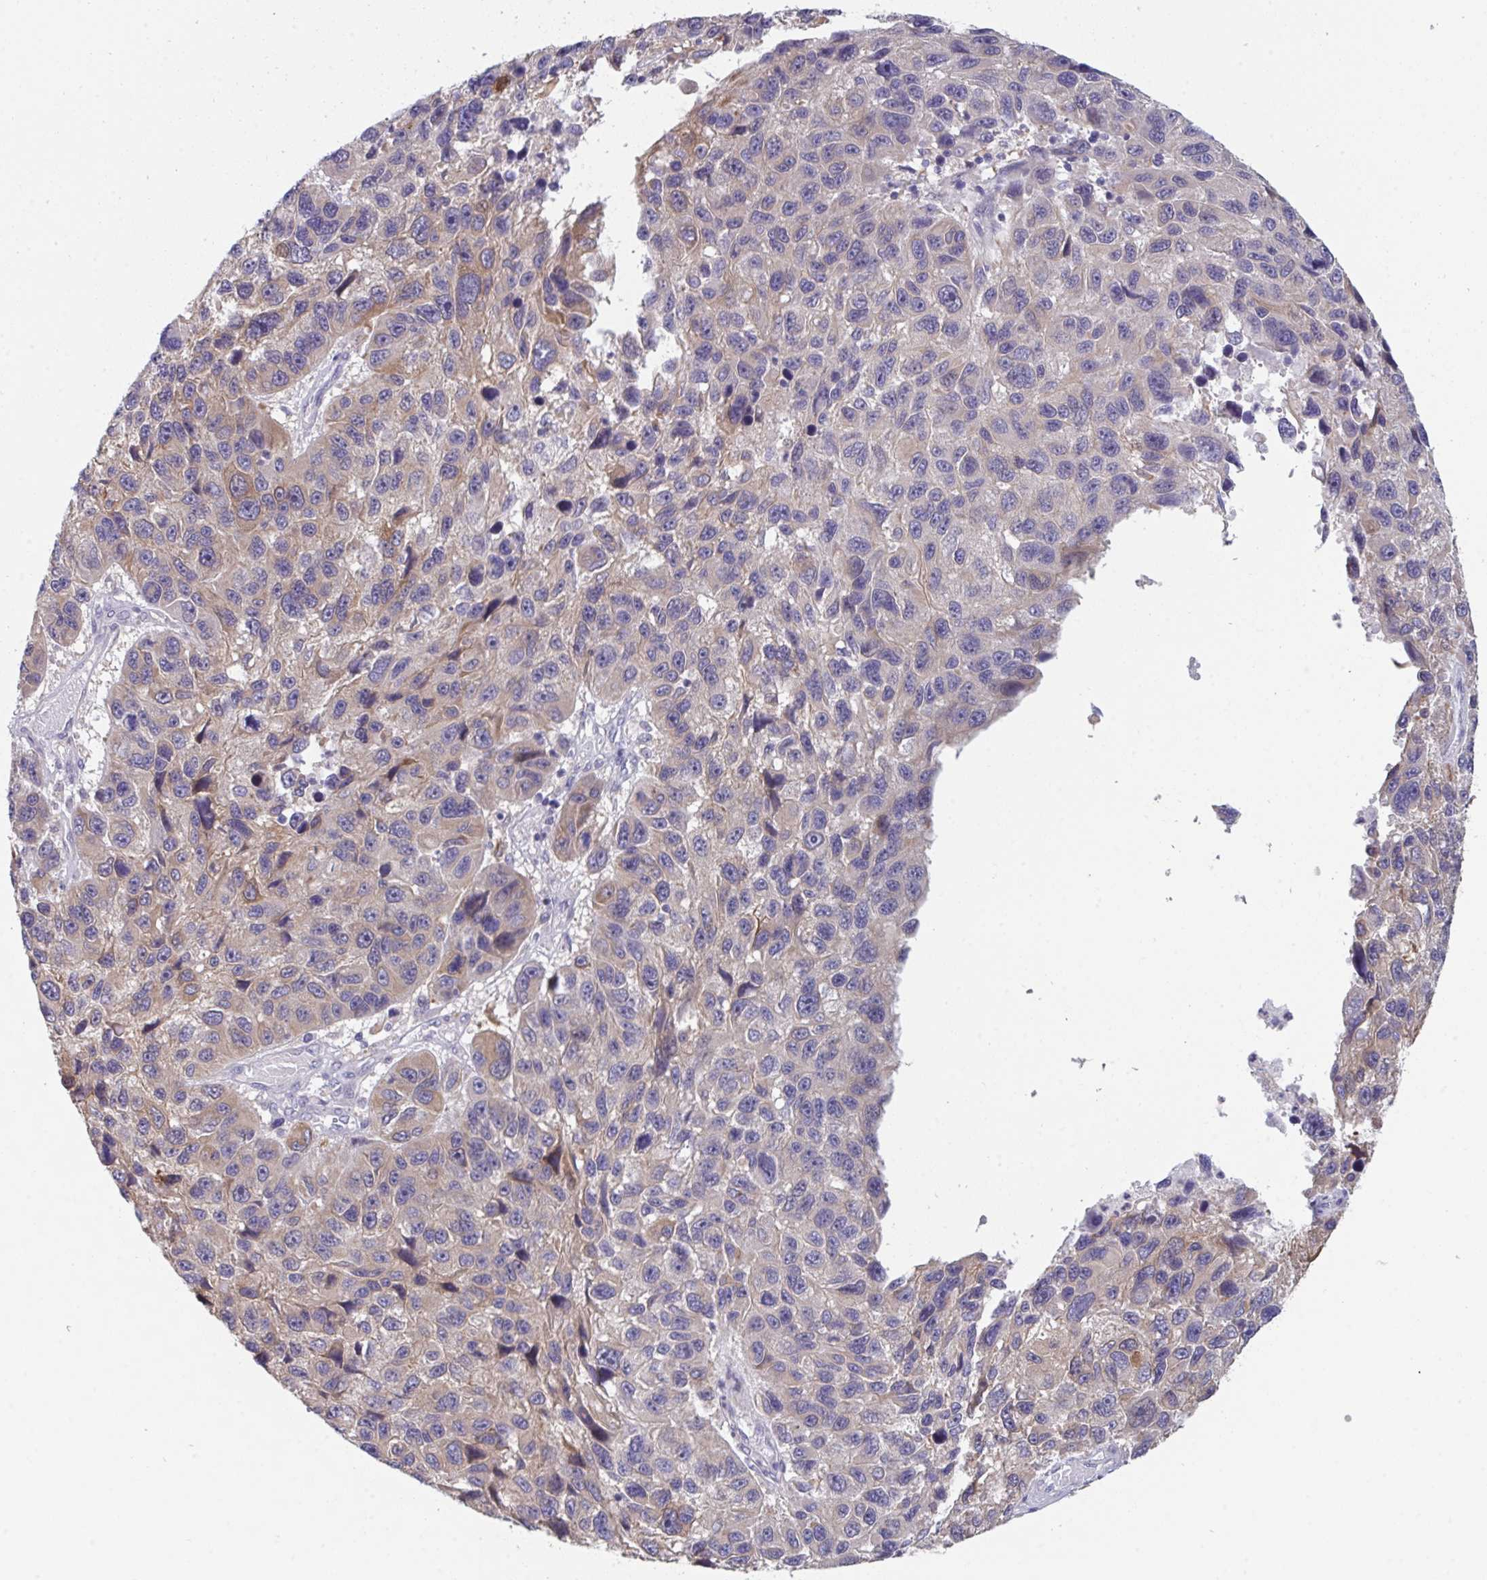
{"staining": {"intensity": "weak", "quantity": "<25%", "location": "cytoplasmic/membranous"}, "tissue": "melanoma", "cell_type": "Tumor cells", "image_type": "cancer", "snomed": [{"axis": "morphology", "description": "Malignant melanoma, NOS"}, {"axis": "topography", "description": "Skin"}], "caption": "High power microscopy image of an IHC photomicrograph of malignant melanoma, revealing no significant positivity in tumor cells.", "gene": "PTPRD", "patient": {"sex": "male", "age": 53}}